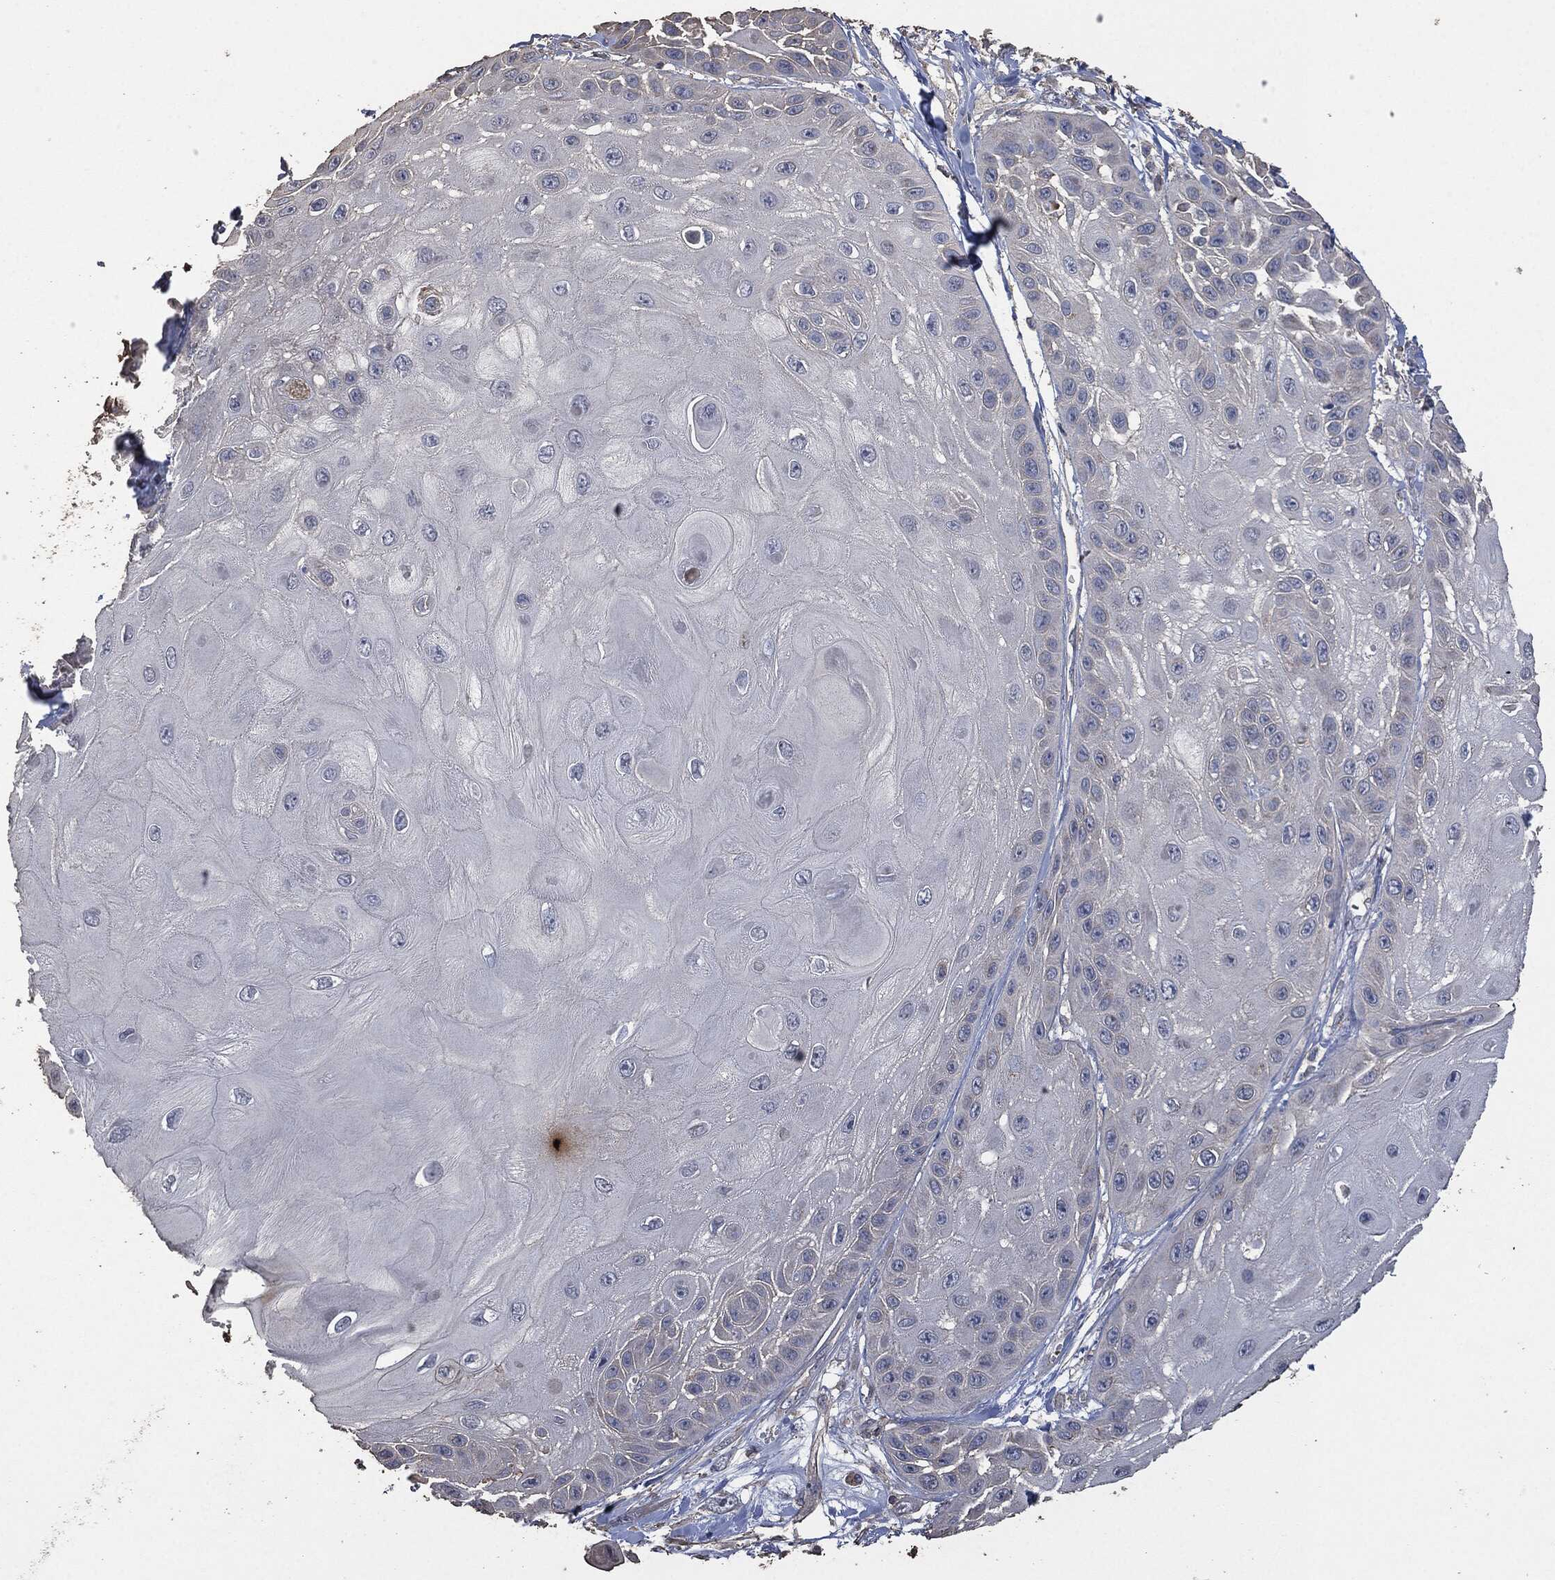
{"staining": {"intensity": "negative", "quantity": "none", "location": "none"}, "tissue": "skin cancer", "cell_type": "Tumor cells", "image_type": "cancer", "snomed": [{"axis": "morphology", "description": "Normal tissue, NOS"}, {"axis": "morphology", "description": "Squamous cell carcinoma, NOS"}, {"axis": "topography", "description": "Skin"}], "caption": "The micrograph demonstrates no staining of tumor cells in skin cancer.", "gene": "MSLN", "patient": {"sex": "male", "age": 79}}